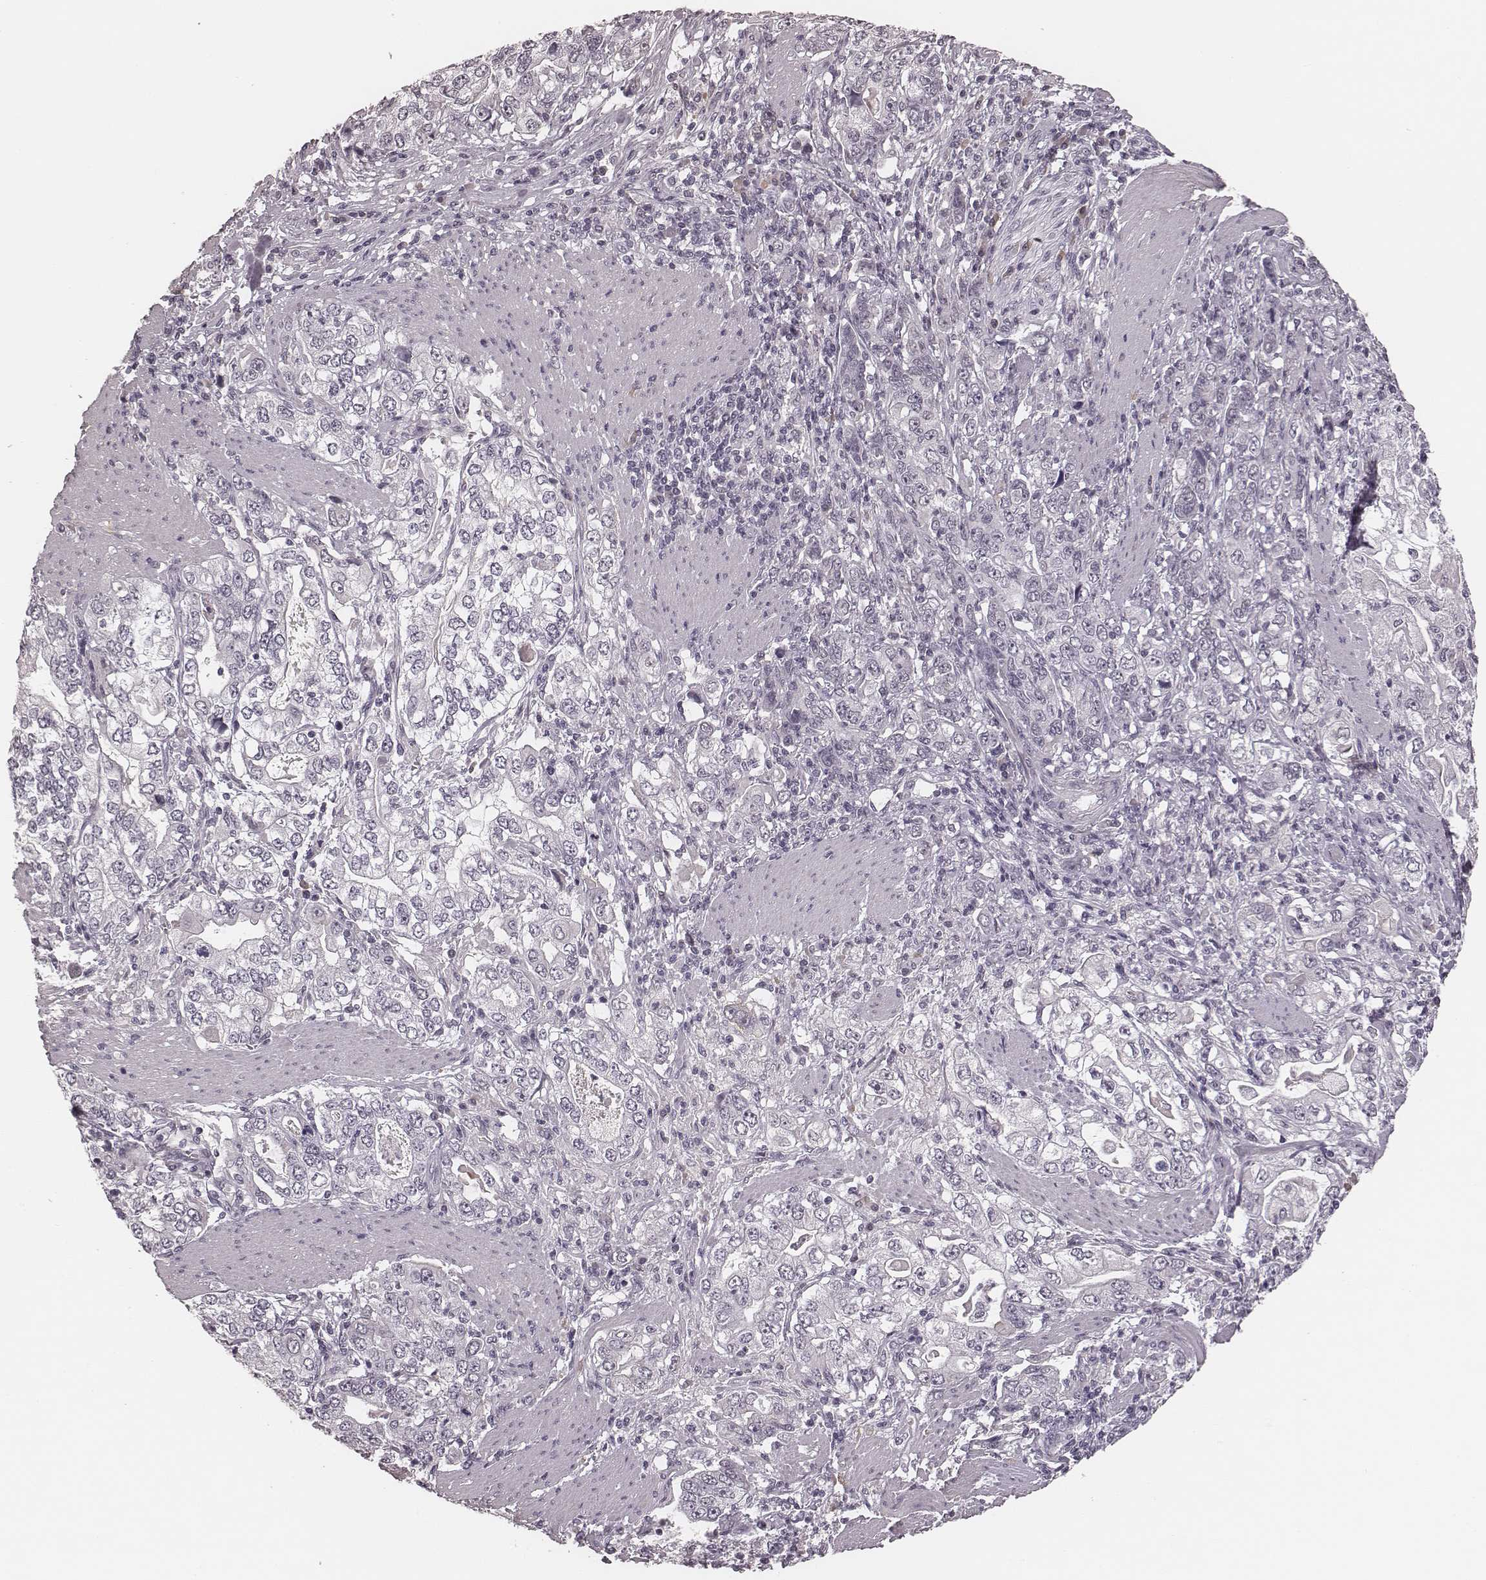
{"staining": {"intensity": "negative", "quantity": "none", "location": "none"}, "tissue": "stomach cancer", "cell_type": "Tumor cells", "image_type": "cancer", "snomed": [{"axis": "morphology", "description": "Adenocarcinoma, NOS"}, {"axis": "topography", "description": "Stomach, lower"}], "caption": "High magnification brightfield microscopy of stomach cancer (adenocarcinoma) stained with DAB (3,3'-diaminobenzidine) (brown) and counterstained with hematoxylin (blue): tumor cells show no significant positivity.", "gene": "MSX1", "patient": {"sex": "female", "age": 72}}